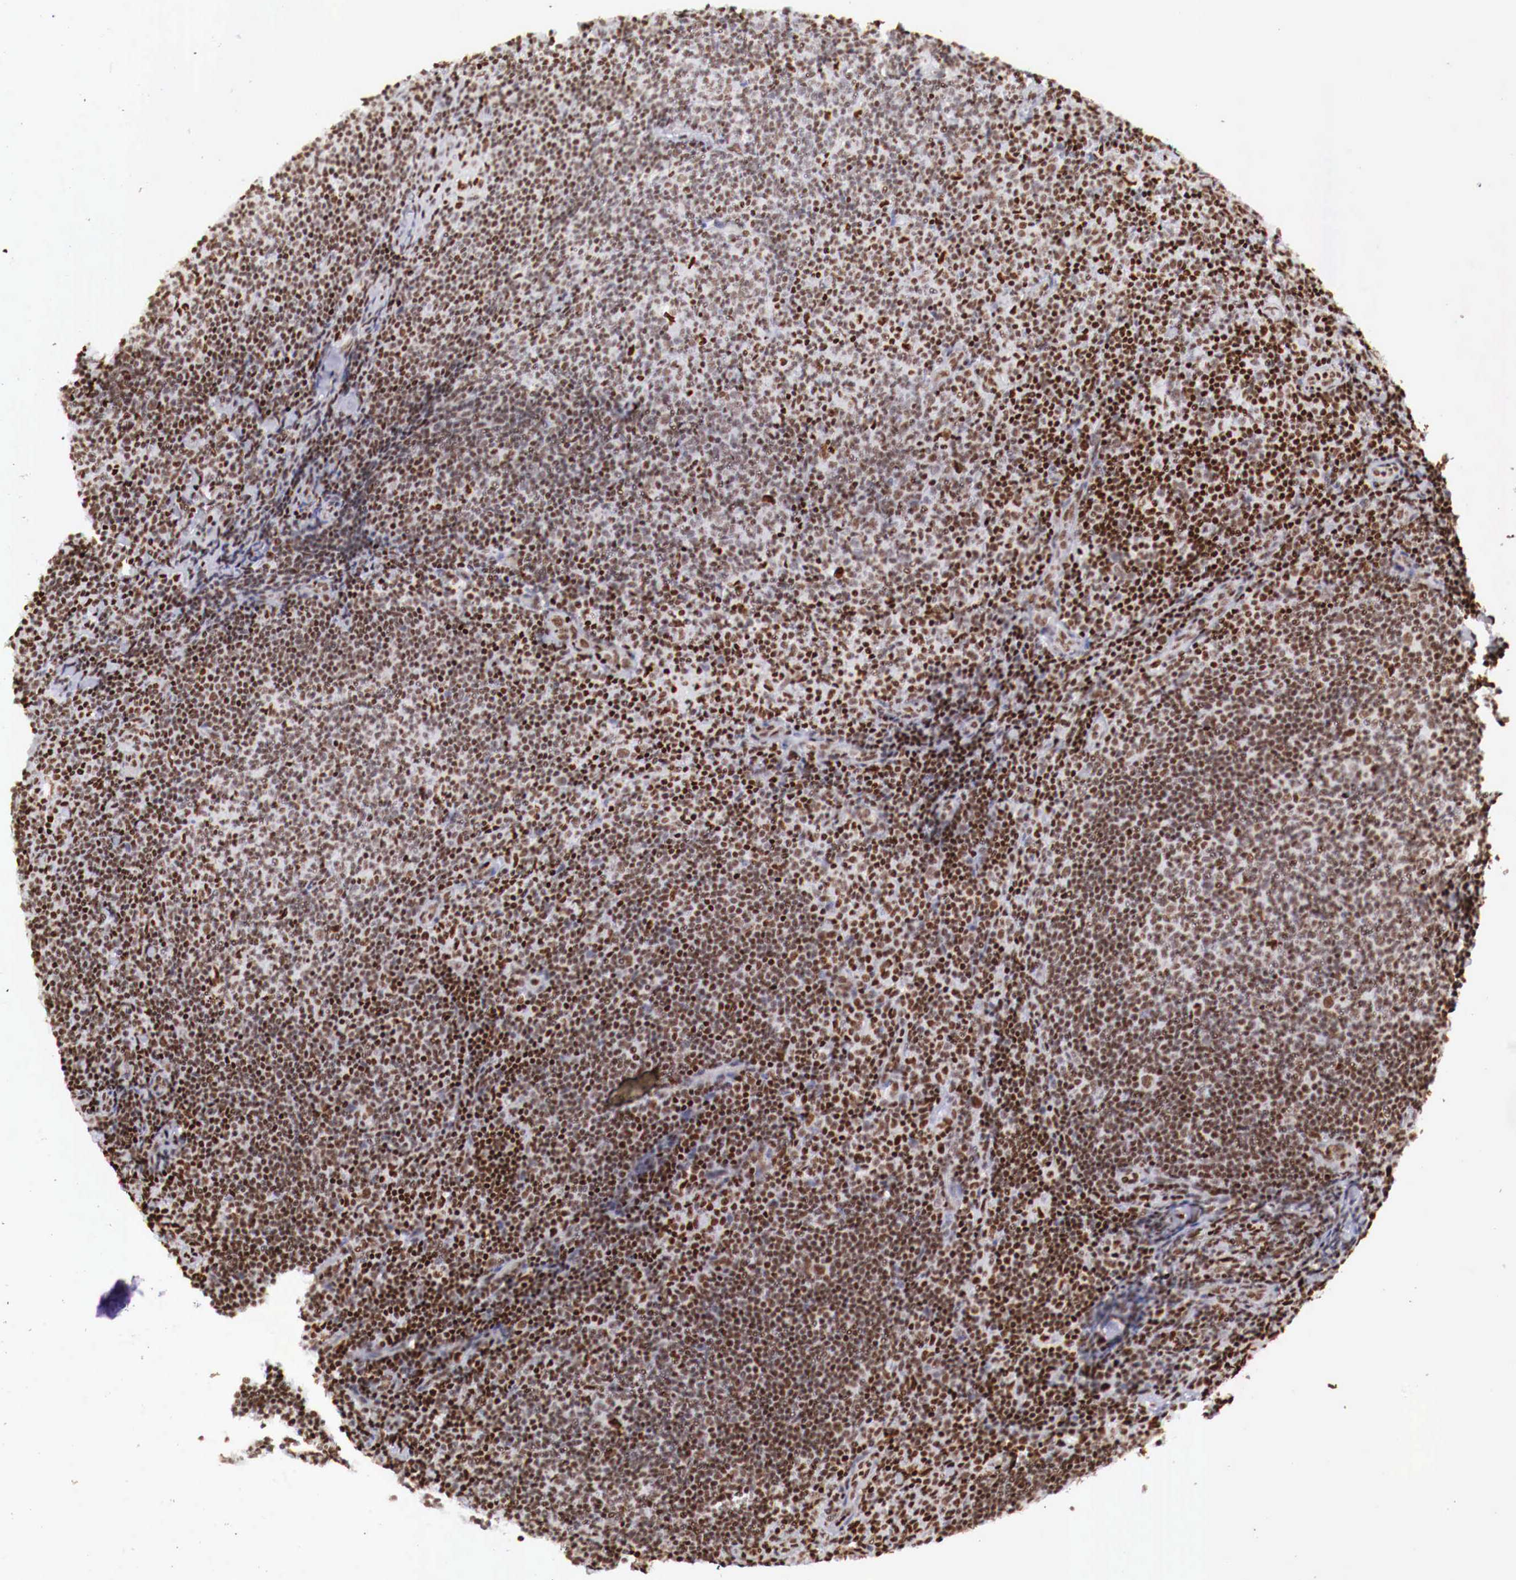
{"staining": {"intensity": "moderate", "quantity": ">75%", "location": "nuclear"}, "tissue": "lymphoma", "cell_type": "Tumor cells", "image_type": "cancer", "snomed": [{"axis": "morphology", "description": "Malignant lymphoma, non-Hodgkin's type, Low grade"}, {"axis": "topography", "description": "Lymph node"}], "caption": "Protein analysis of lymphoma tissue displays moderate nuclear staining in about >75% of tumor cells.", "gene": "MAX", "patient": {"sex": "male", "age": 49}}